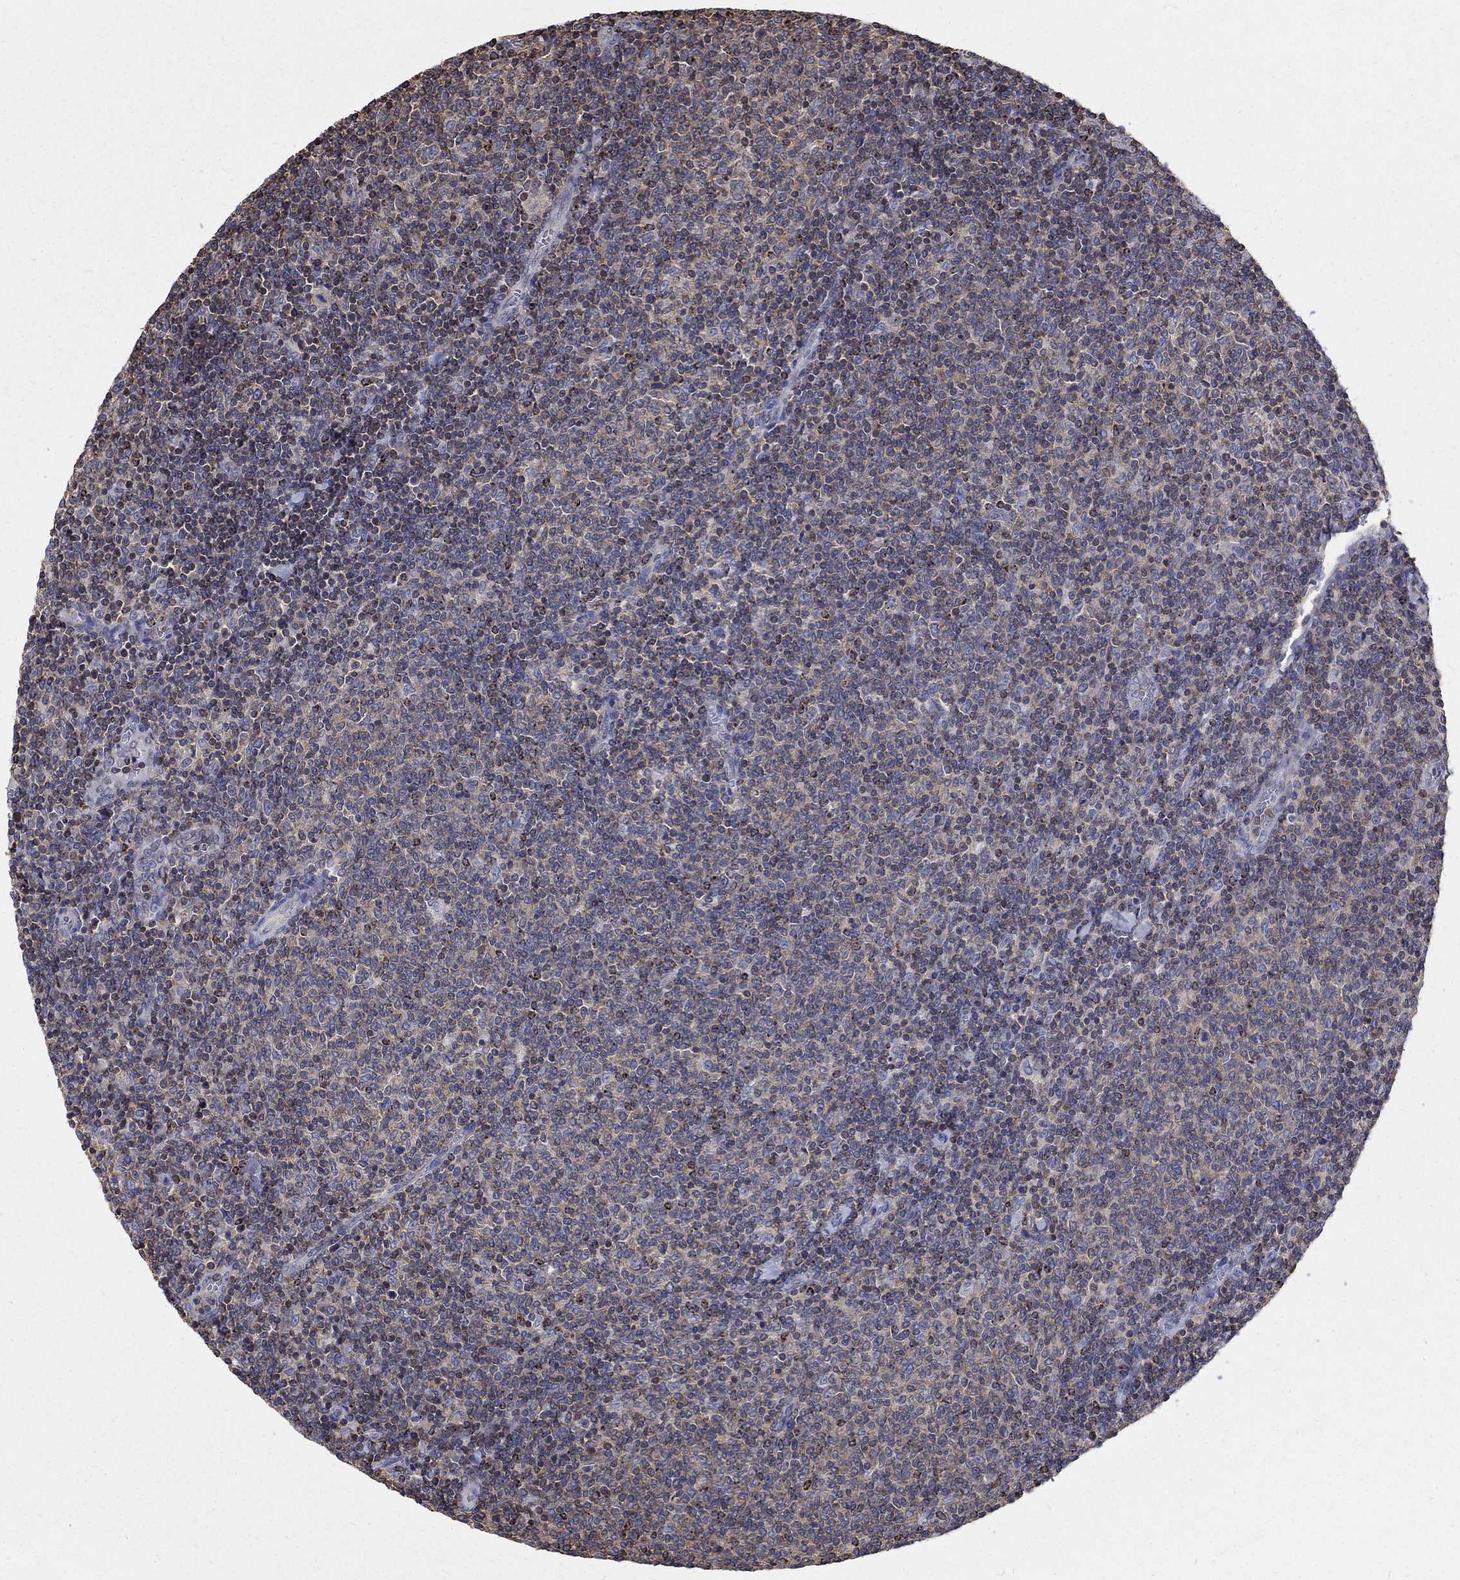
{"staining": {"intensity": "weak", "quantity": ">75%", "location": "cytoplasmic/membranous"}, "tissue": "lymphoma", "cell_type": "Tumor cells", "image_type": "cancer", "snomed": [{"axis": "morphology", "description": "Malignant lymphoma, non-Hodgkin's type, Low grade"}, {"axis": "topography", "description": "Lymph node"}], "caption": "Tumor cells show weak cytoplasmic/membranous staining in about >75% of cells in malignant lymphoma, non-Hodgkin's type (low-grade).", "gene": "AGAP2", "patient": {"sex": "male", "age": 52}}